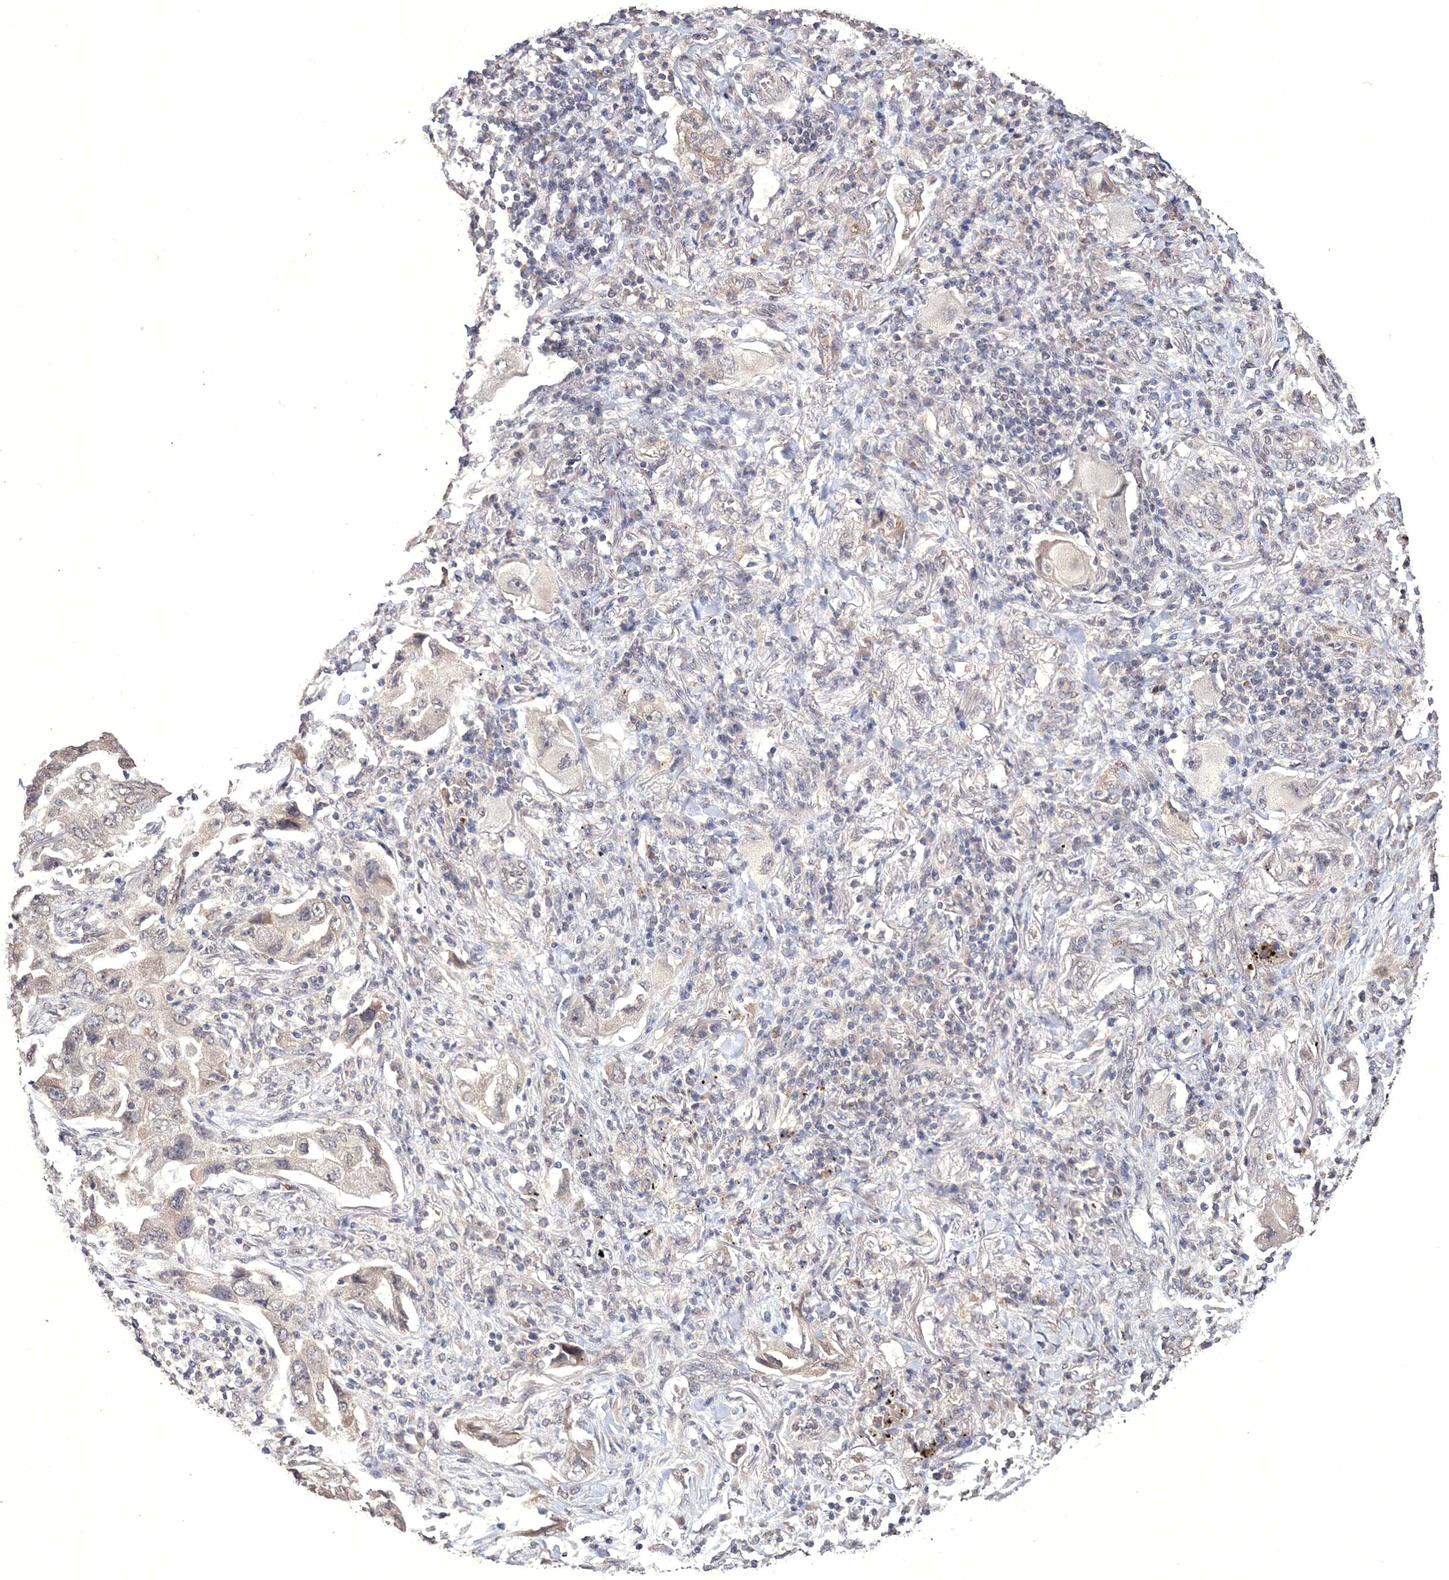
{"staining": {"intensity": "negative", "quantity": "none", "location": "none"}, "tissue": "lung cancer", "cell_type": "Tumor cells", "image_type": "cancer", "snomed": [{"axis": "morphology", "description": "Adenocarcinoma, NOS"}, {"axis": "topography", "description": "Lung"}], "caption": "Tumor cells show no significant expression in lung adenocarcinoma. (Immunohistochemistry, brightfield microscopy, high magnification).", "gene": "GPN1", "patient": {"sex": "female", "age": 65}}